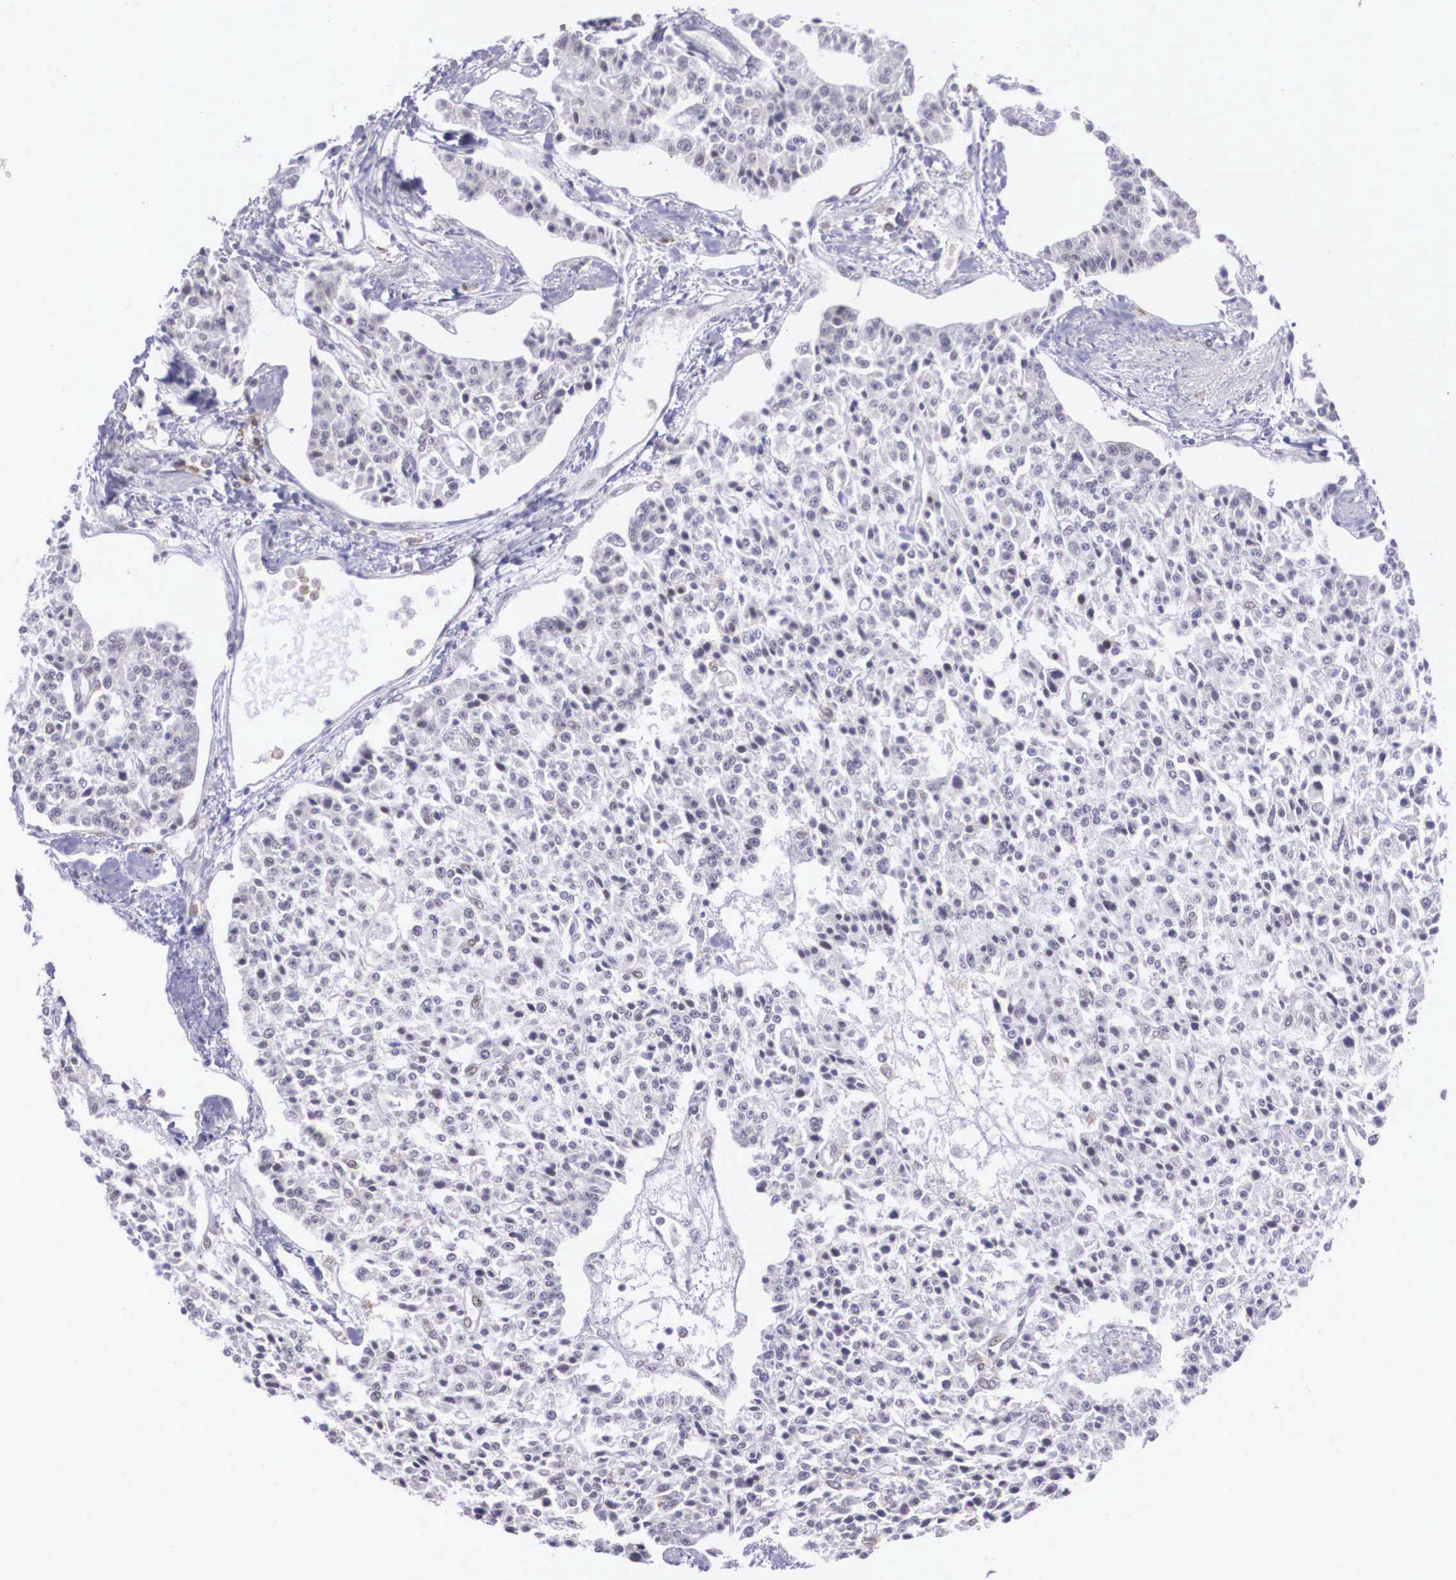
{"staining": {"intensity": "negative", "quantity": "none", "location": "none"}, "tissue": "carcinoid", "cell_type": "Tumor cells", "image_type": "cancer", "snomed": [{"axis": "morphology", "description": "Carcinoid, malignant, NOS"}, {"axis": "topography", "description": "Stomach"}], "caption": "High power microscopy micrograph of an IHC image of carcinoid (malignant), revealing no significant expression in tumor cells. (DAB (3,3'-diaminobenzidine) immunohistochemistry (IHC) visualized using brightfield microscopy, high magnification).", "gene": "SLC25A21", "patient": {"sex": "female", "age": 76}}